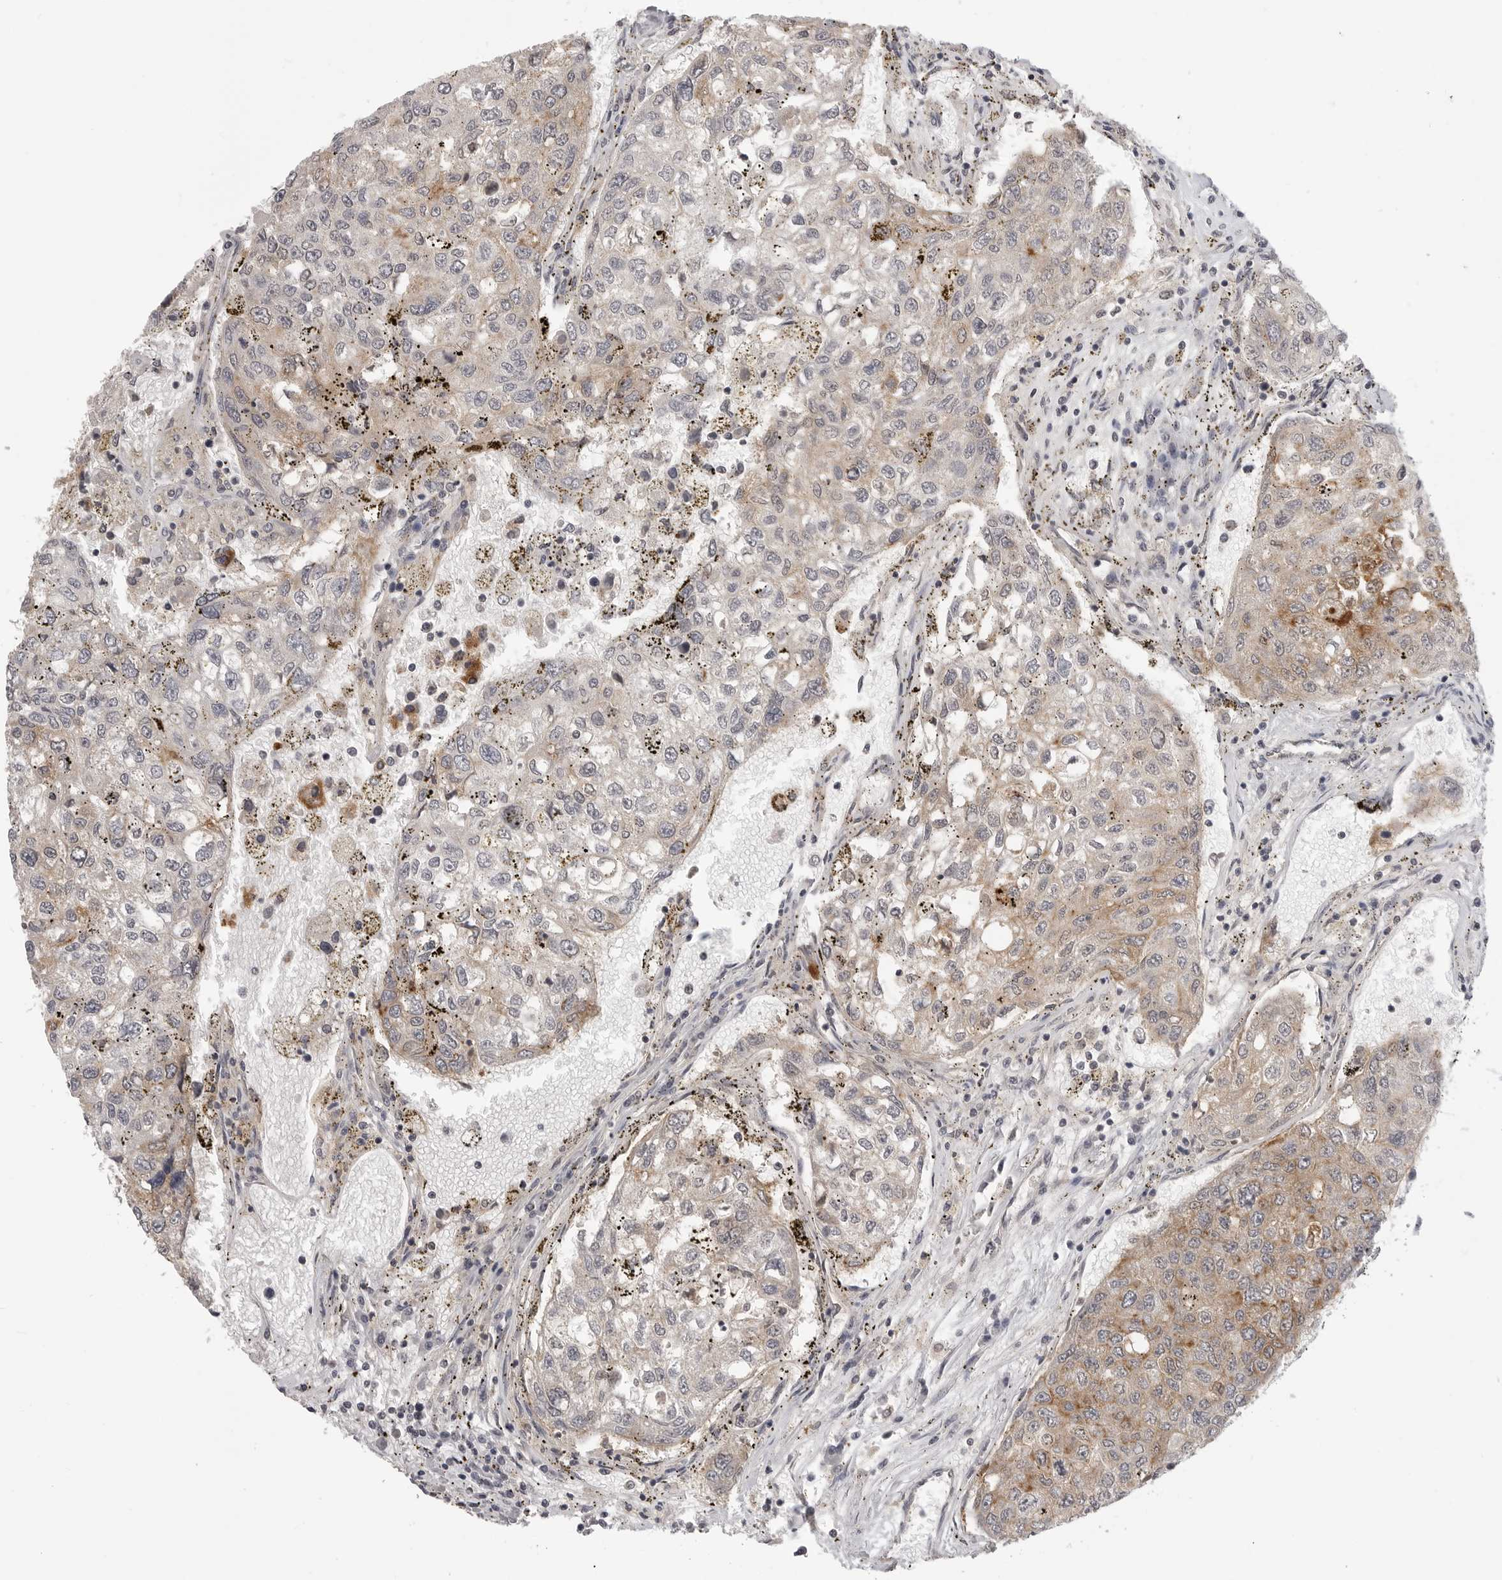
{"staining": {"intensity": "moderate", "quantity": "25%-75%", "location": "cytoplasmic/membranous"}, "tissue": "urothelial cancer", "cell_type": "Tumor cells", "image_type": "cancer", "snomed": [{"axis": "morphology", "description": "Urothelial carcinoma, High grade"}, {"axis": "topography", "description": "Lymph node"}, {"axis": "topography", "description": "Urinary bladder"}], "caption": "A brown stain highlights moderate cytoplasmic/membranous staining of a protein in human urothelial carcinoma (high-grade) tumor cells. (Brightfield microscopy of DAB IHC at high magnification).", "gene": "IFNGR1", "patient": {"sex": "male", "age": 51}}